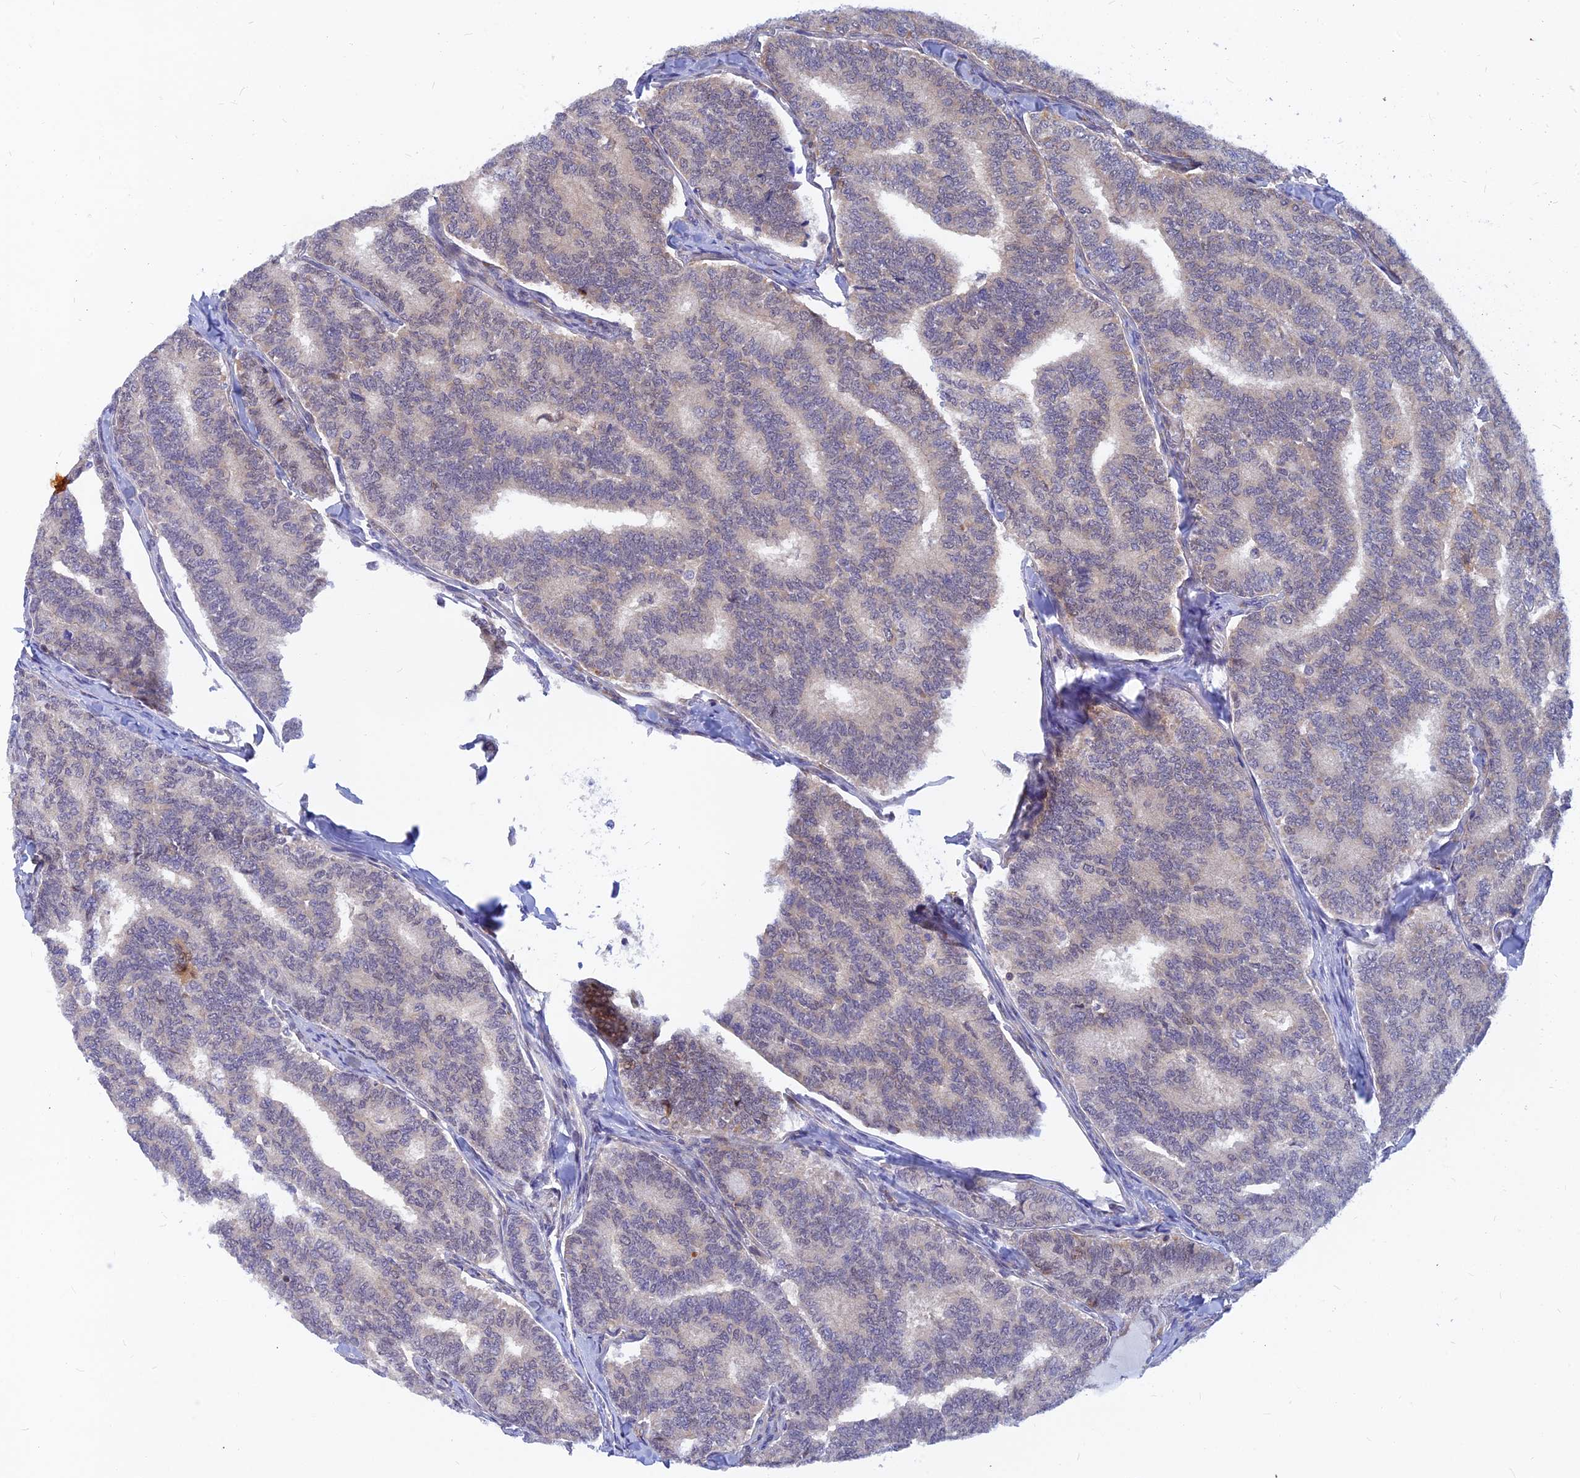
{"staining": {"intensity": "weak", "quantity": "<25%", "location": "nuclear"}, "tissue": "thyroid cancer", "cell_type": "Tumor cells", "image_type": "cancer", "snomed": [{"axis": "morphology", "description": "Papillary adenocarcinoma, NOS"}, {"axis": "topography", "description": "Thyroid gland"}], "caption": "This photomicrograph is of papillary adenocarcinoma (thyroid) stained with immunohistochemistry to label a protein in brown with the nuclei are counter-stained blue. There is no staining in tumor cells.", "gene": "DNAJC16", "patient": {"sex": "female", "age": 35}}